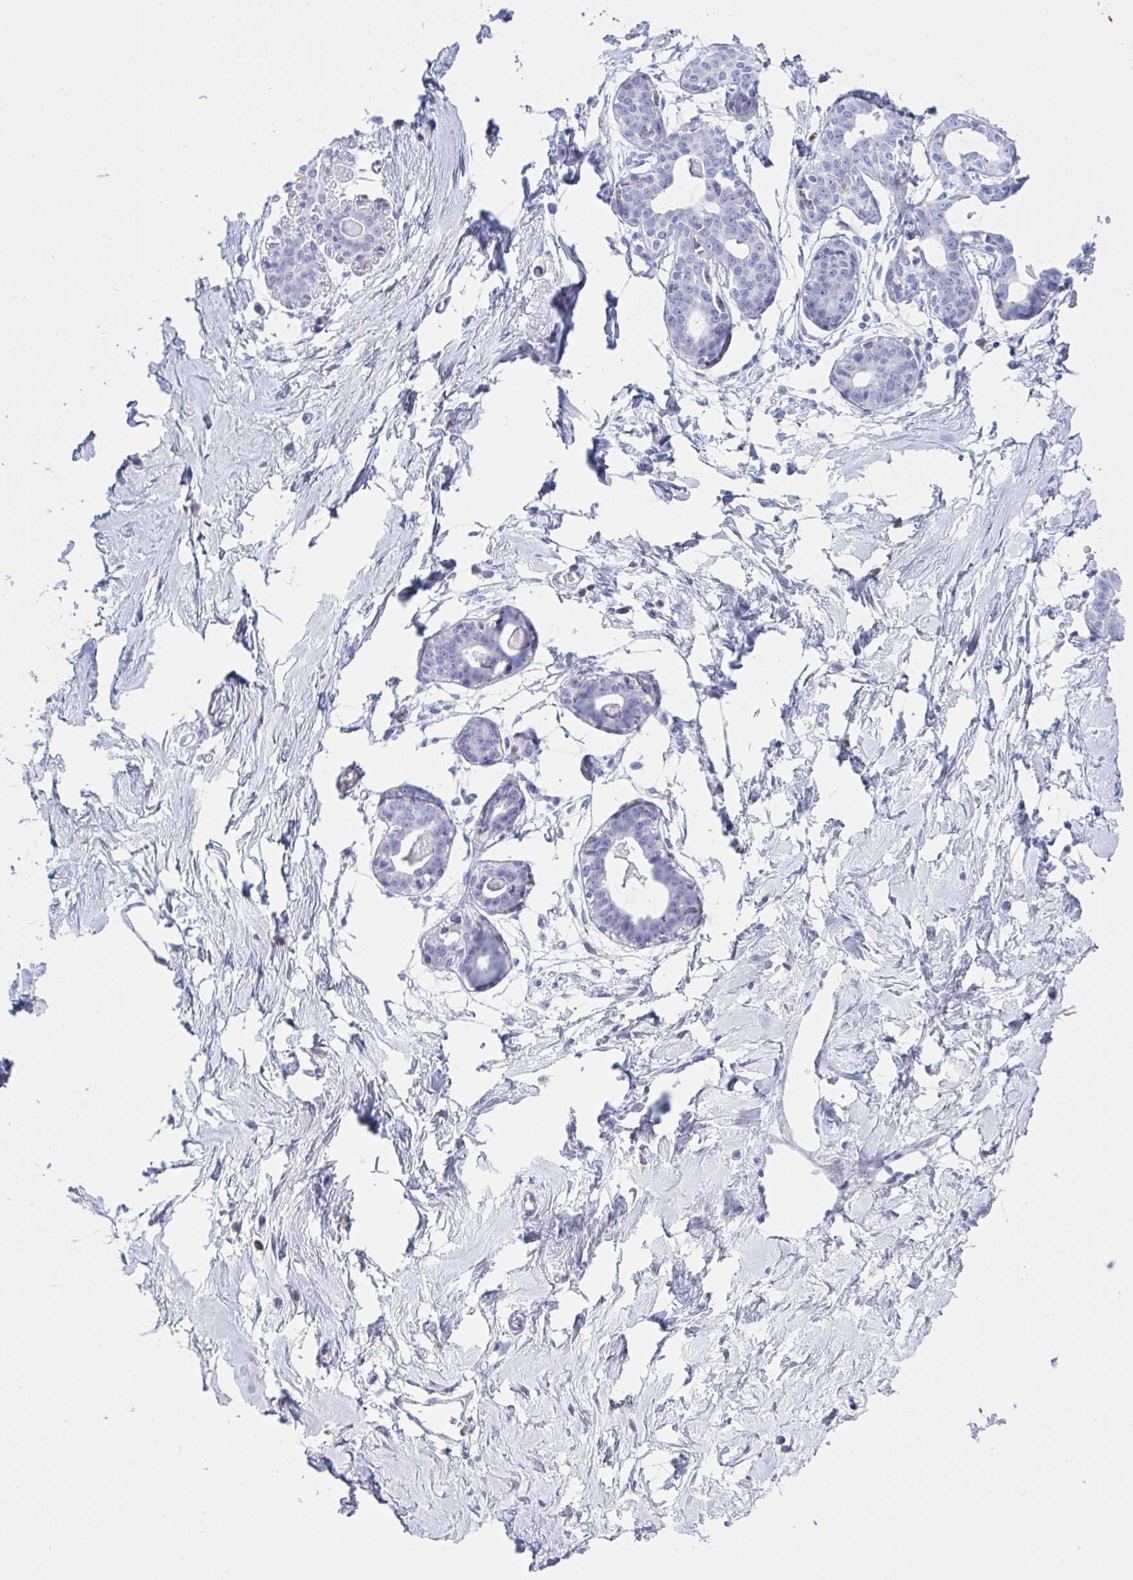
{"staining": {"intensity": "negative", "quantity": "none", "location": "none"}, "tissue": "breast", "cell_type": "Glandular cells", "image_type": "normal", "snomed": [{"axis": "morphology", "description": "Normal tissue, NOS"}, {"axis": "topography", "description": "Breast"}], "caption": "Micrograph shows no significant protein expression in glandular cells of unremarkable breast. (DAB immunohistochemistry with hematoxylin counter stain).", "gene": "MYO1F", "patient": {"sex": "female", "age": 45}}